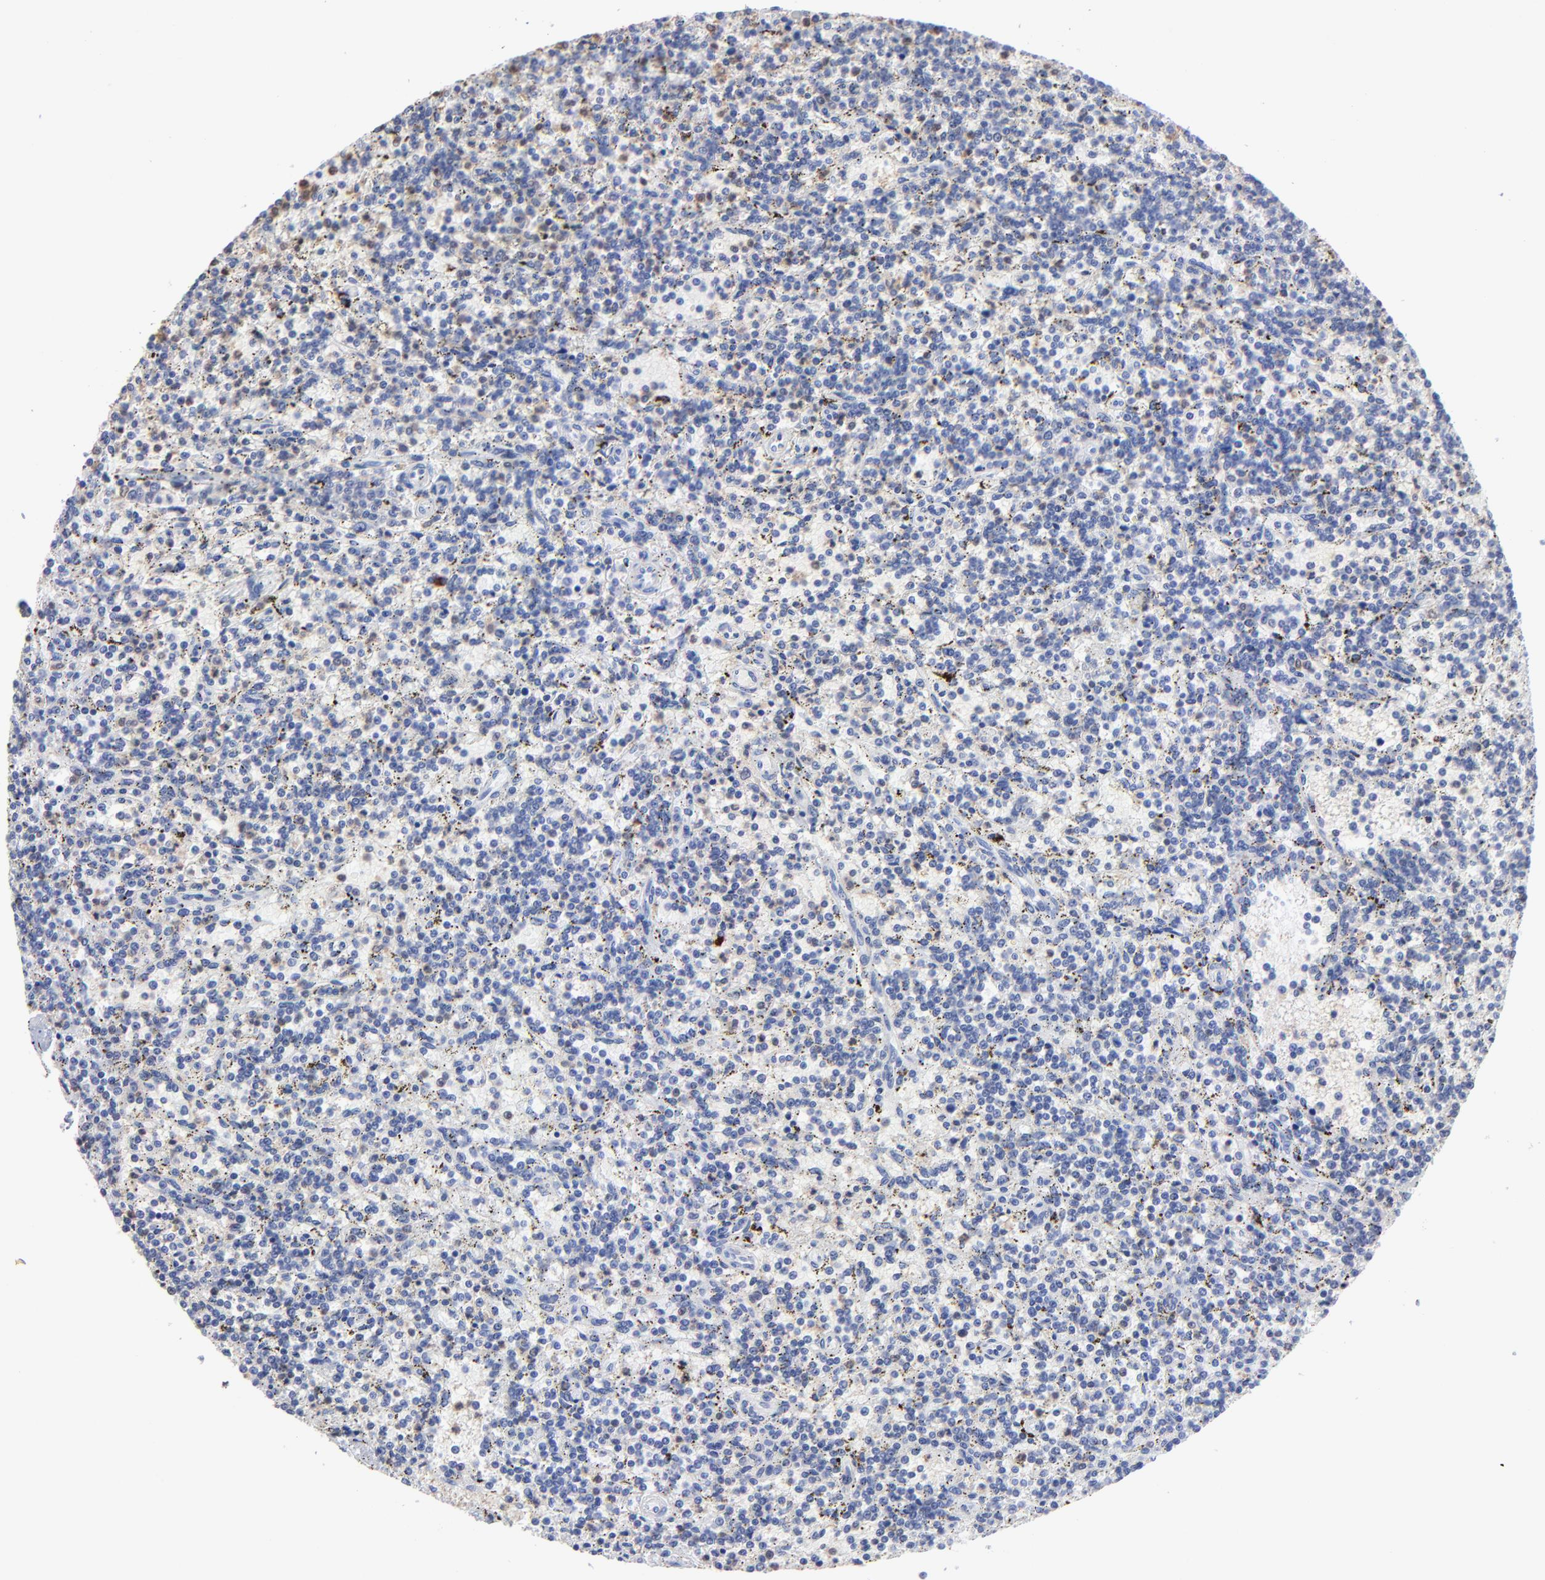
{"staining": {"intensity": "weak", "quantity": "<25%", "location": "cytoplasmic/membranous"}, "tissue": "lymphoma", "cell_type": "Tumor cells", "image_type": "cancer", "snomed": [{"axis": "morphology", "description": "Malignant lymphoma, non-Hodgkin's type, Low grade"}, {"axis": "topography", "description": "Spleen"}], "caption": "This is an immunohistochemistry photomicrograph of human malignant lymphoma, non-Hodgkin's type (low-grade). There is no expression in tumor cells.", "gene": "TBXT", "patient": {"sex": "male", "age": 73}}